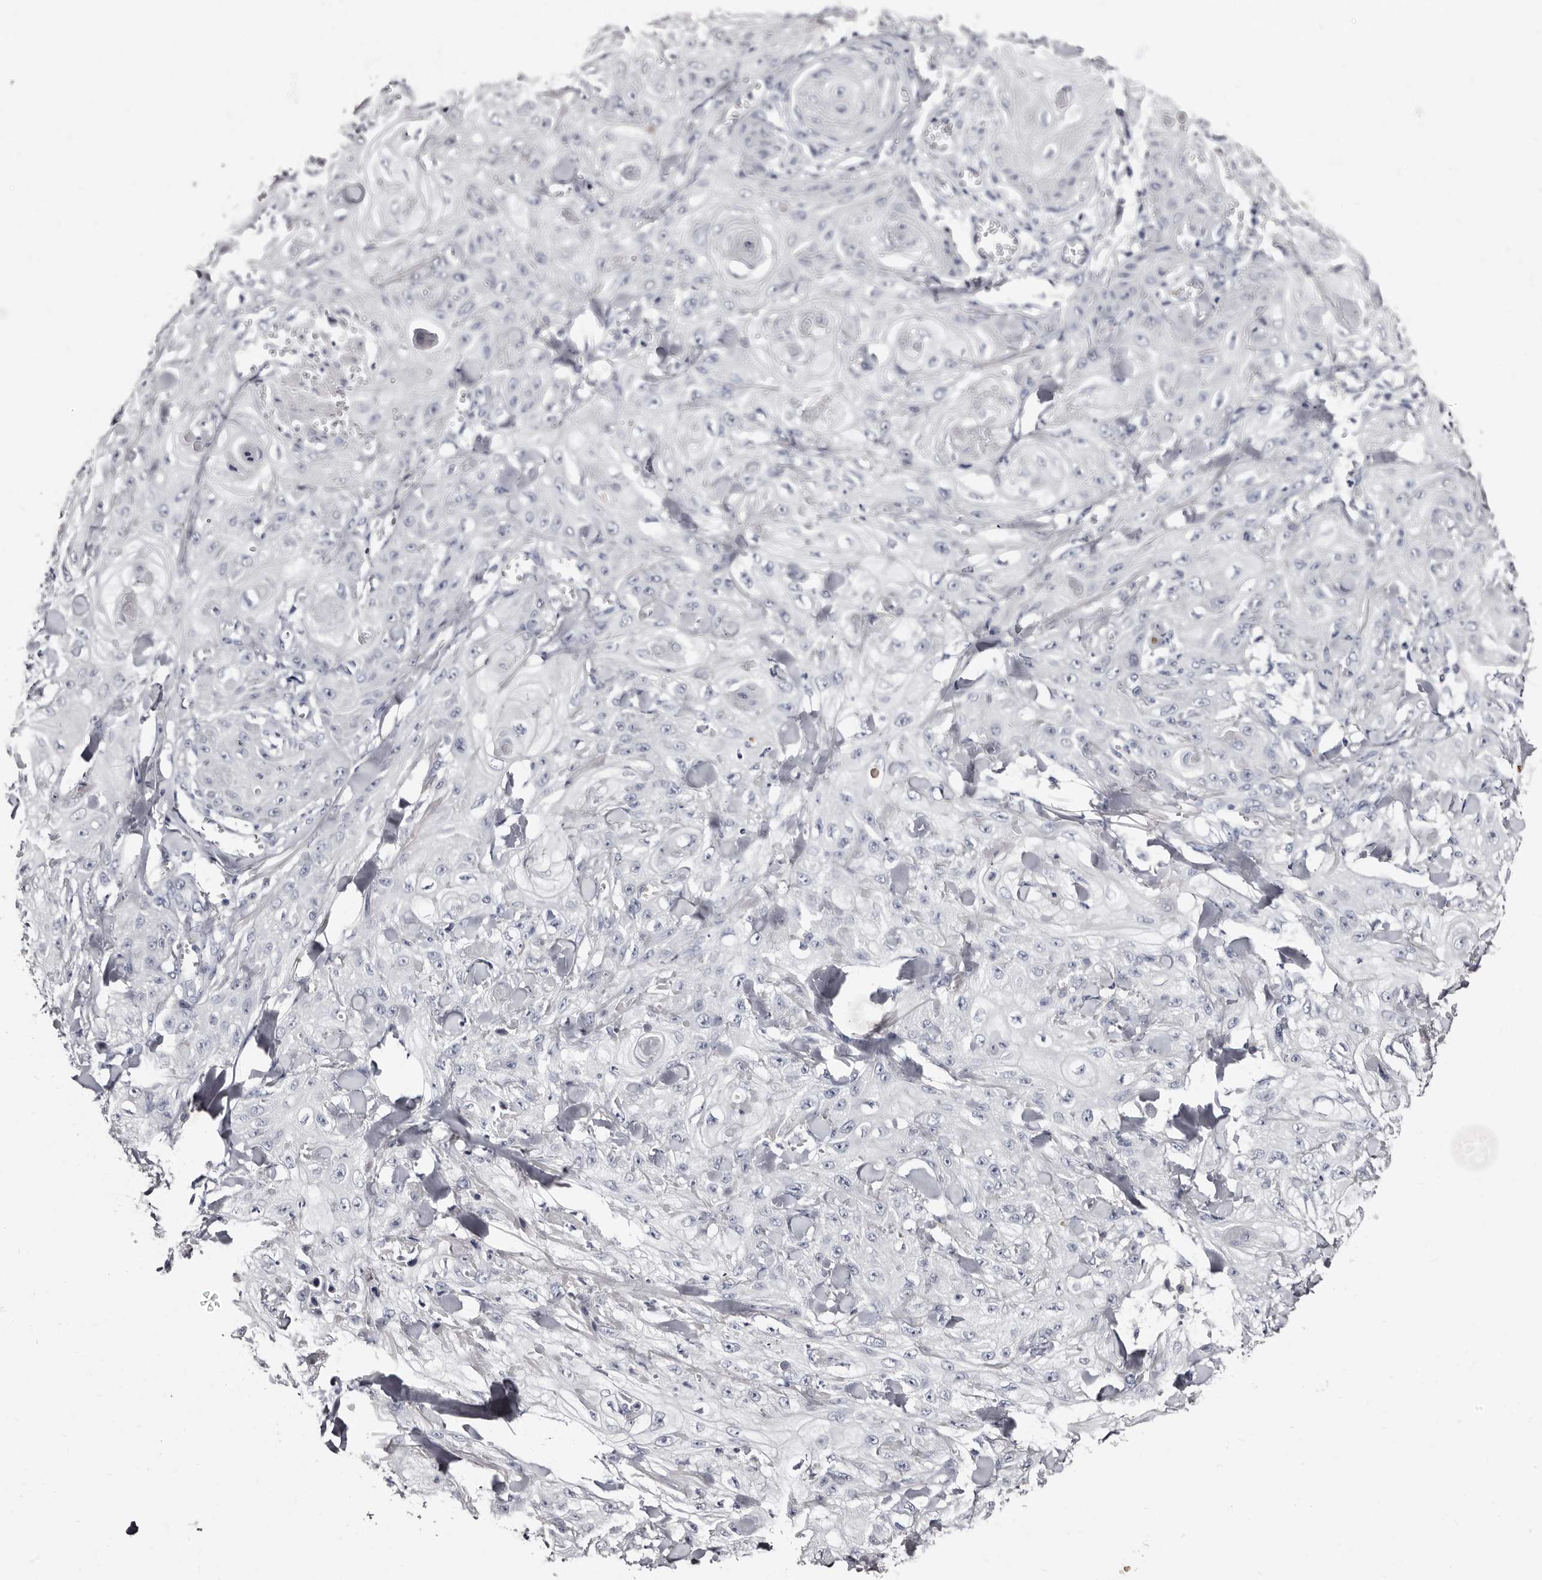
{"staining": {"intensity": "negative", "quantity": "none", "location": "none"}, "tissue": "skin cancer", "cell_type": "Tumor cells", "image_type": "cancer", "snomed": [{"axis": "morphology", "description": "Squamous cell carcinoma, NOS"}, {"axis": "topography", "description": "Skin"}], "caption": "The immunohistochemistry histopathology image has no significant positivity in tumor cells of squamous cell carcinoma (skin) tissue.", "gene": "TBC1D22B", "patient": {"sex": "male", "age": 74}}